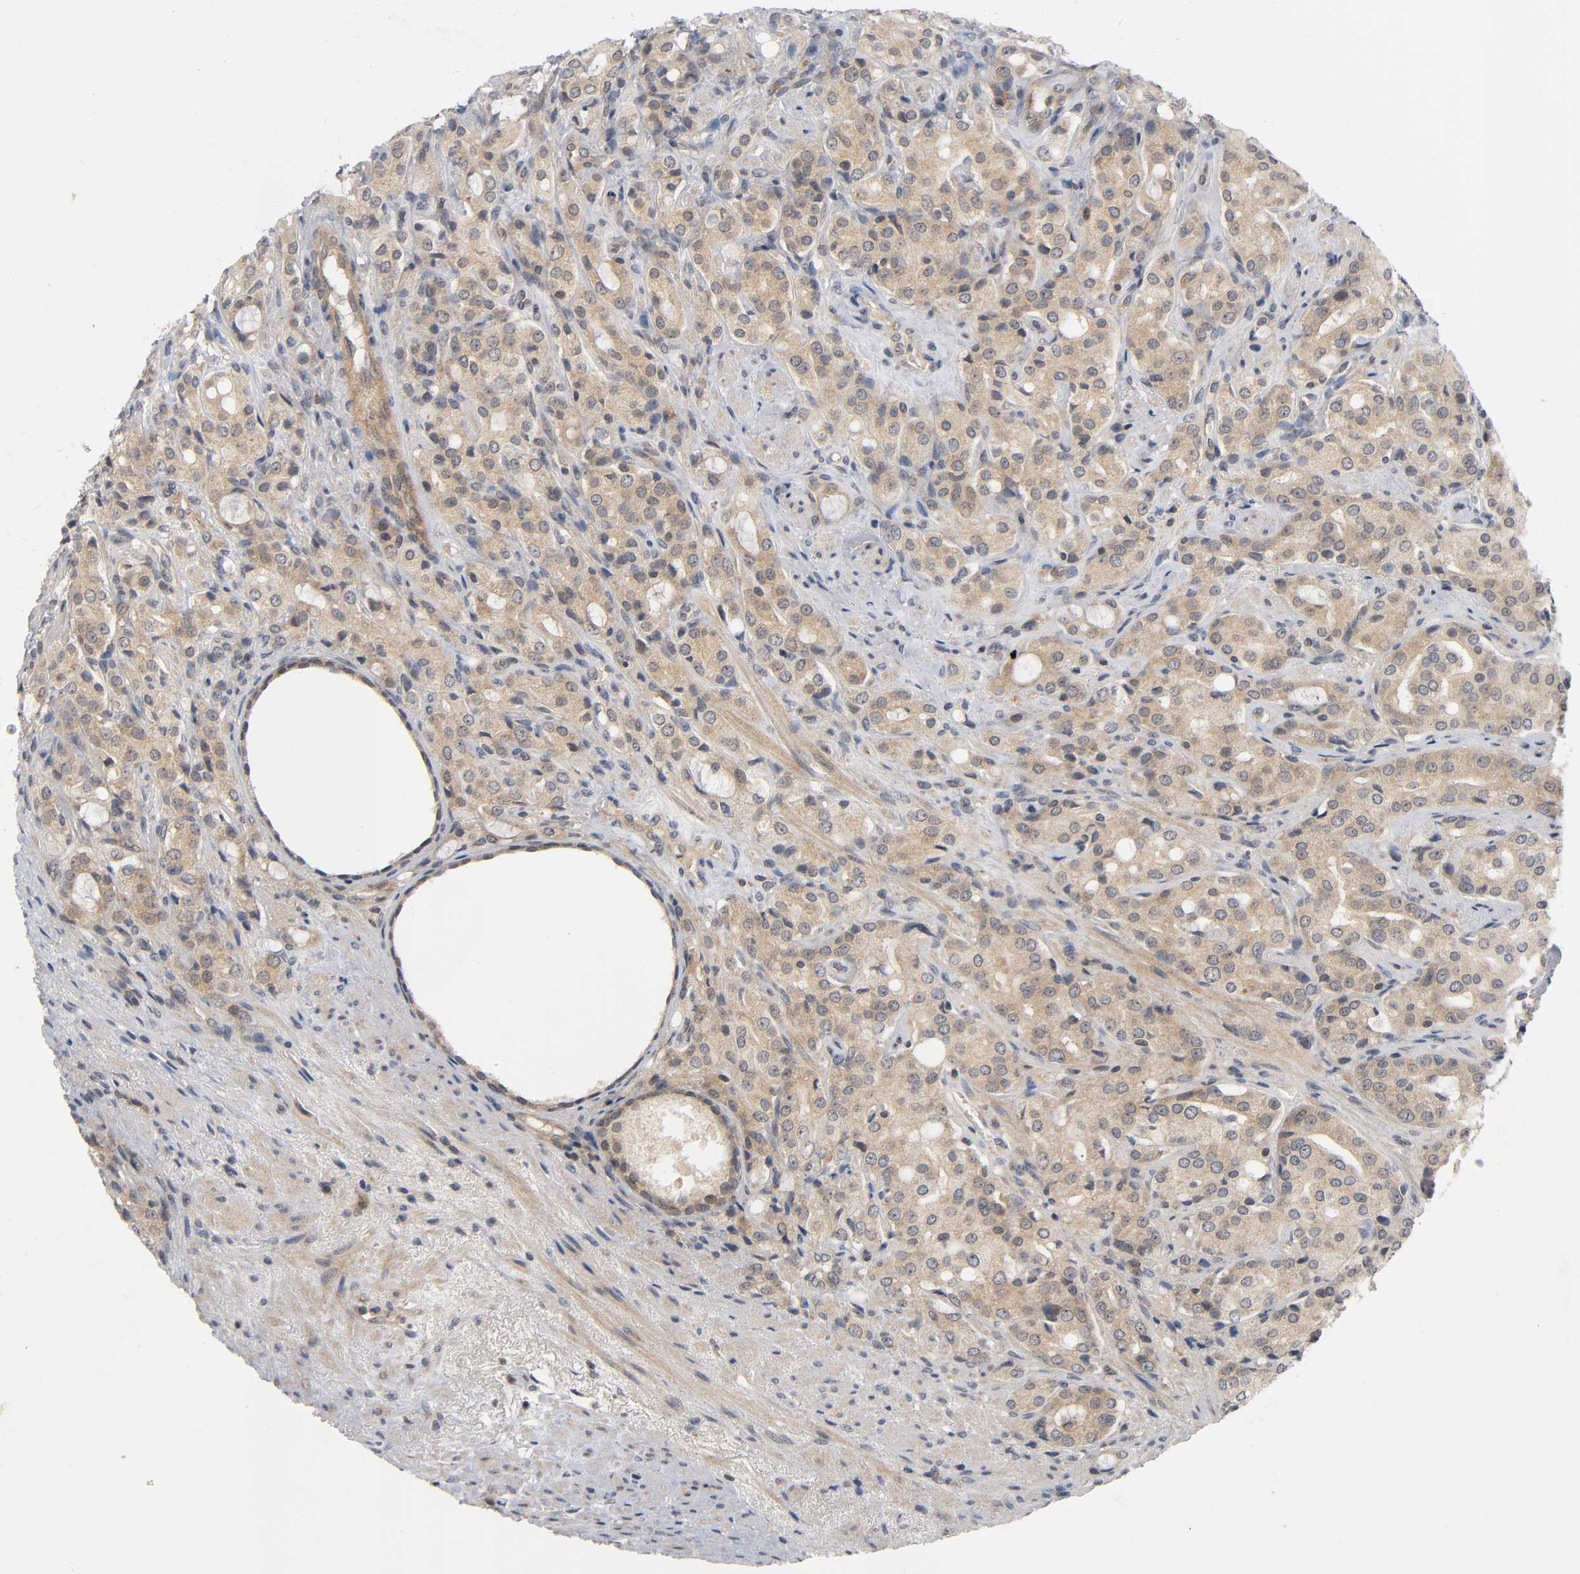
{"staining": {"intensity": "moderate", "quantity": ">75%", "location": "cytoplasmic/membranous"}, "tissue": "prostate cancer", "cell_type": "Tumor cells", "image_type": "cancer", "snomed": [{"axis": "morphology", "description": "Adenocarcinoma, High grade"}, {"axis": "topography", "description": "Prostate"}], "caption": "This photomicrograph exhibits IHC staining of human prostate cancer (adenocarcinoma (high-grade)), with medium moderate cytoplasmic/membranous positivity in approximately >75% of tumor cells.", "gene": "MAPK8", "patient": {"sex": "male", "age": 72}}